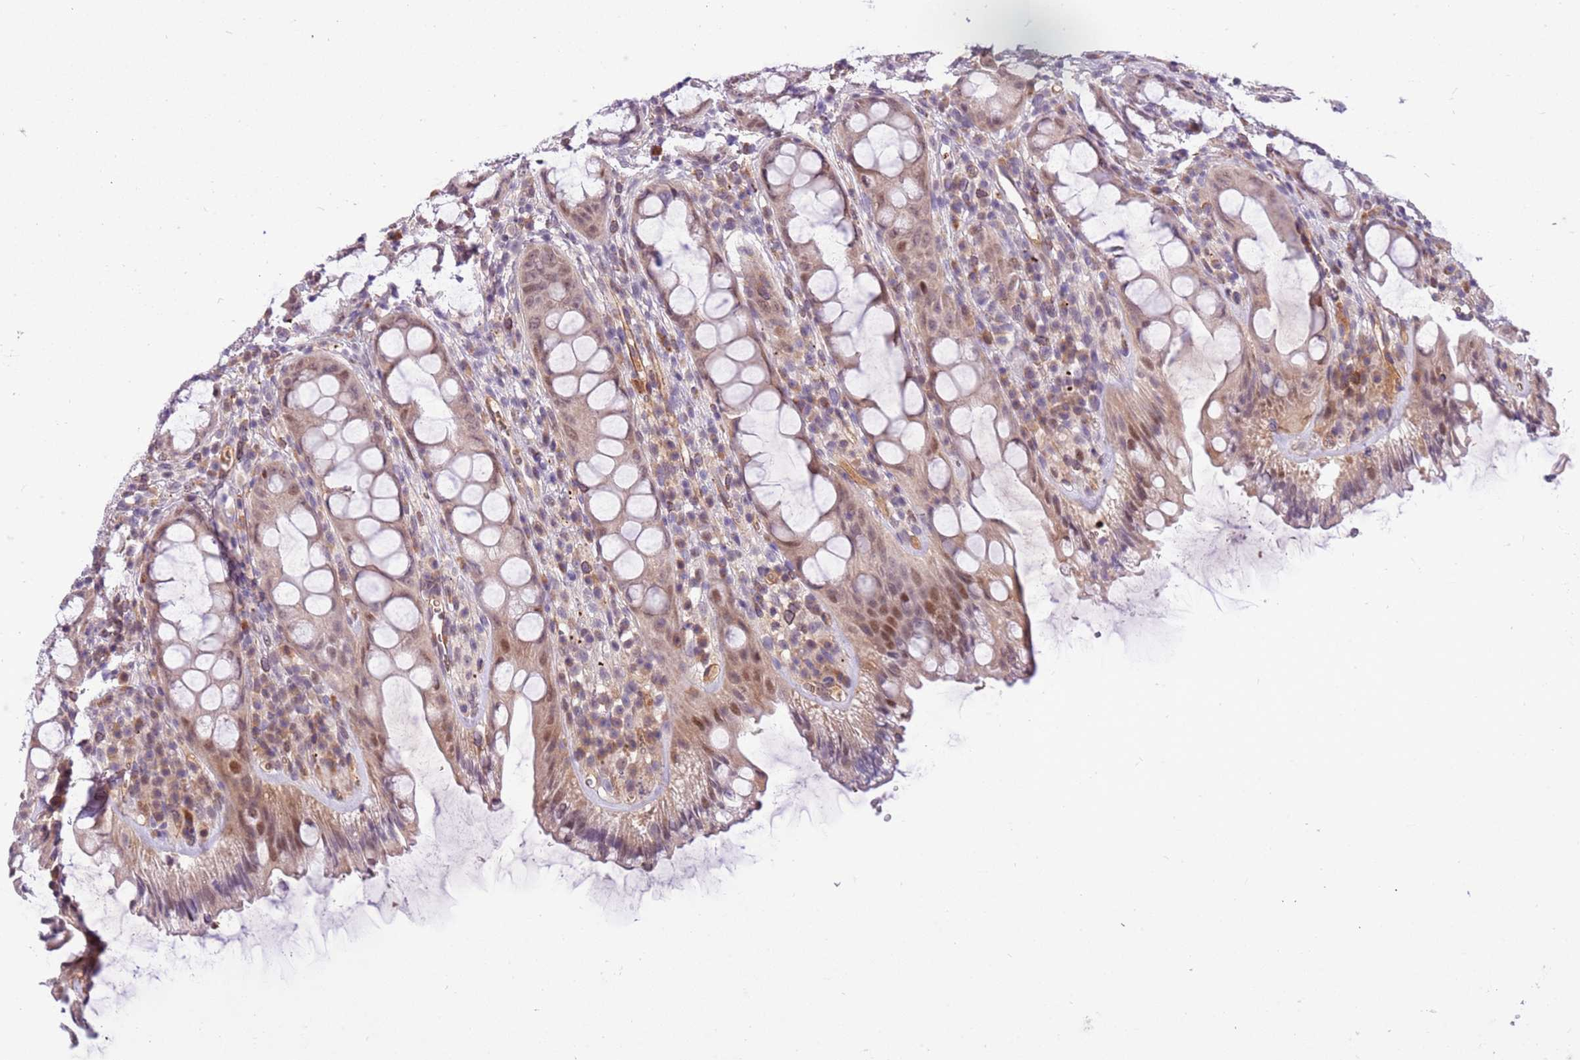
{"staining": {"intensity": "weak", "quantity": ">75%", "location": "cytoplasmic/membranous,nuclear"}, "tissue": "rectum", "cell_type": "Glandular cells", "image_type": "normal", "snomed": [{"axis": "morphology", "description": "Normal tissue, NOS"}, {"axis": "topography", "description": "Rectum"}], "caption": "Brown immunohistochemical staining in benign rectum reveals weak cytoplasmic/membranous,nuclear staining in approximately >75% of glandular cells.", "gene": "MAGEF1", "patient": {"sex": "female", "age": 57}}